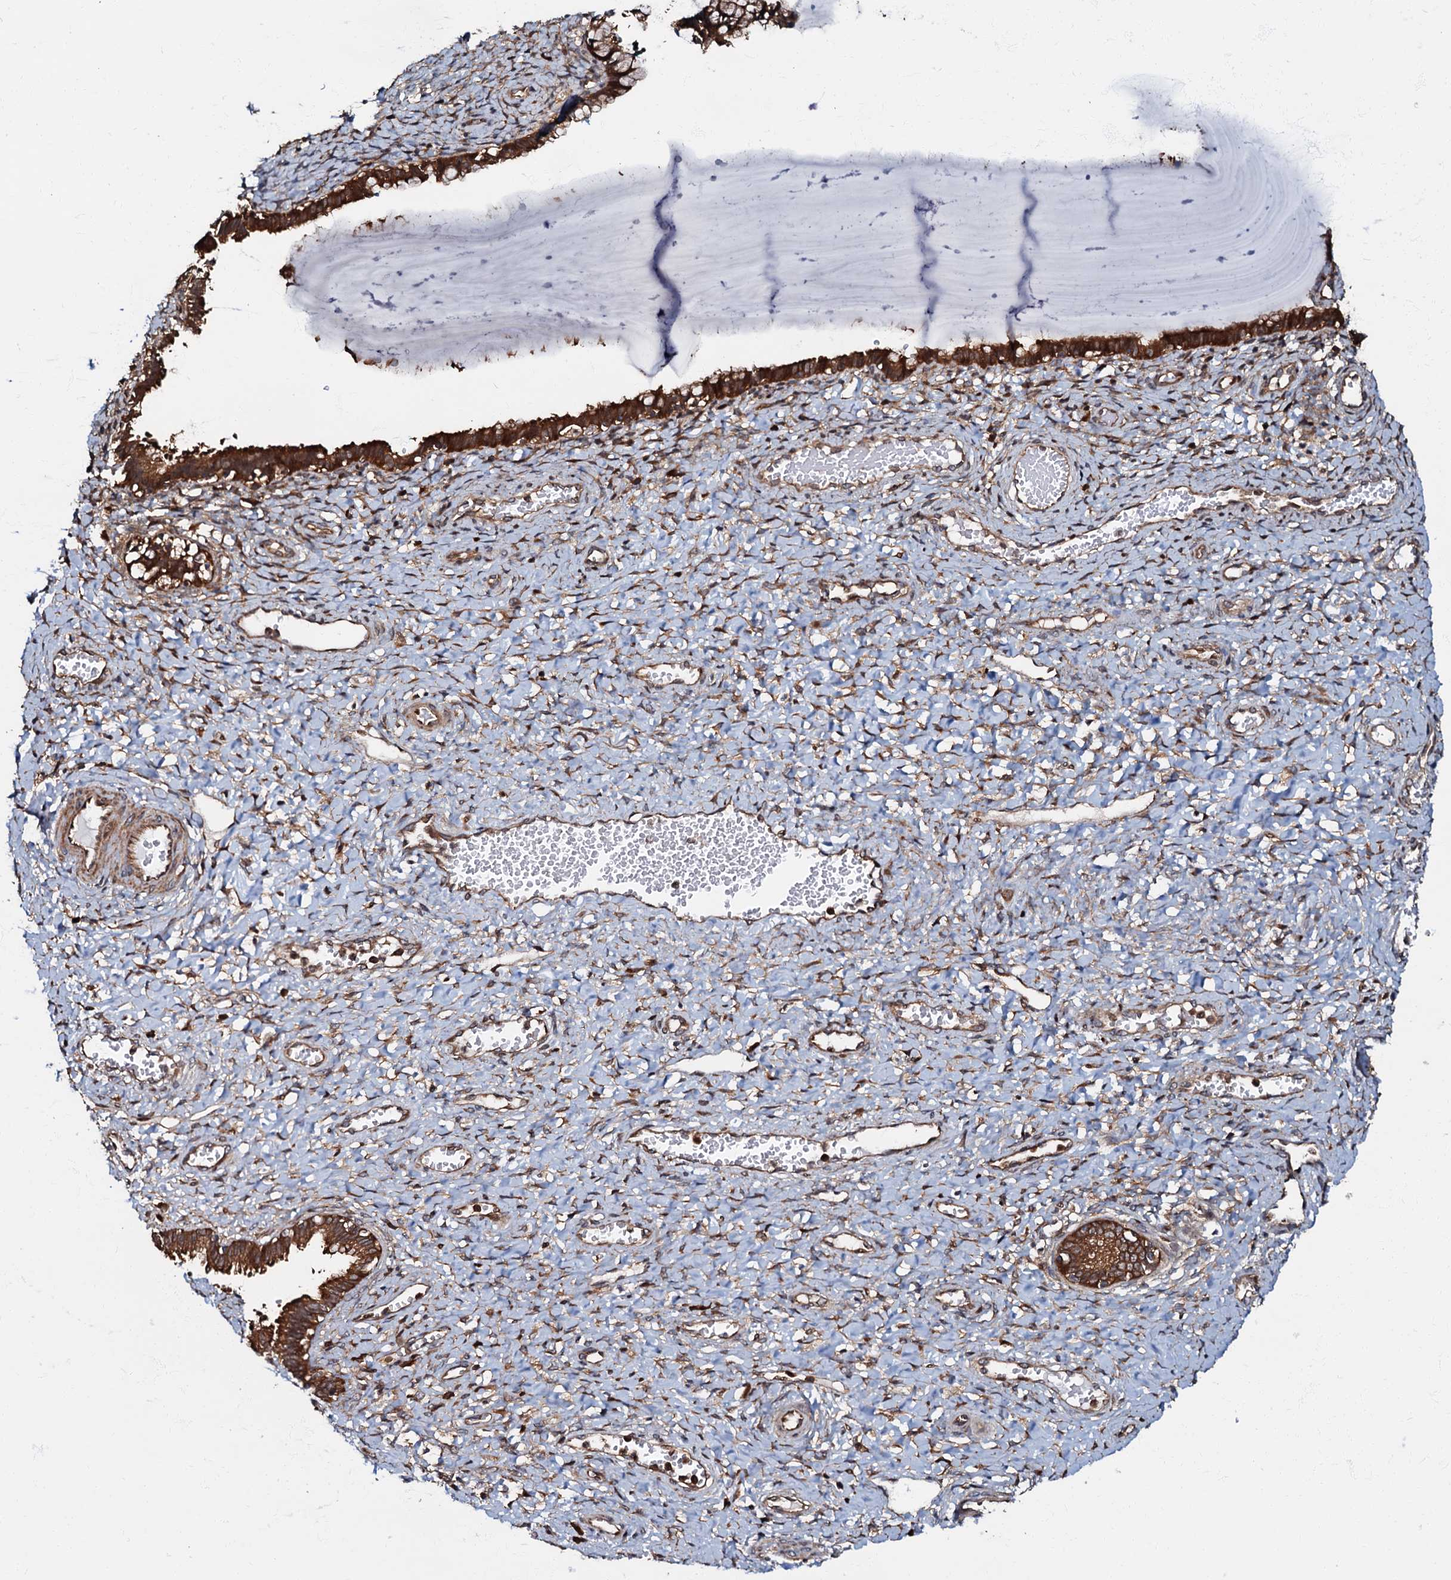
{"staining": {"intensity": "strong", "quantity": ">75%", "location": "cytoplasmic/membranous"}, "tissue": "cervix", "cell_type": "Glandular cells", "image_type": "normal", "snomed": [{"axis": "morphology", "description": "Normal tissue, NOS"}, {"axis": "morphology", "description": "Adenocarcinoma, NOS"}, {"axis": "topography", "description": "Cervix"}], "caption": "A brown stain highlights strong cytoplasmic/membranous expression of a protein in glandular cells of benign human cervix.", "gene": "OSBP", "patient": {"sex": "female", "age": 29}}